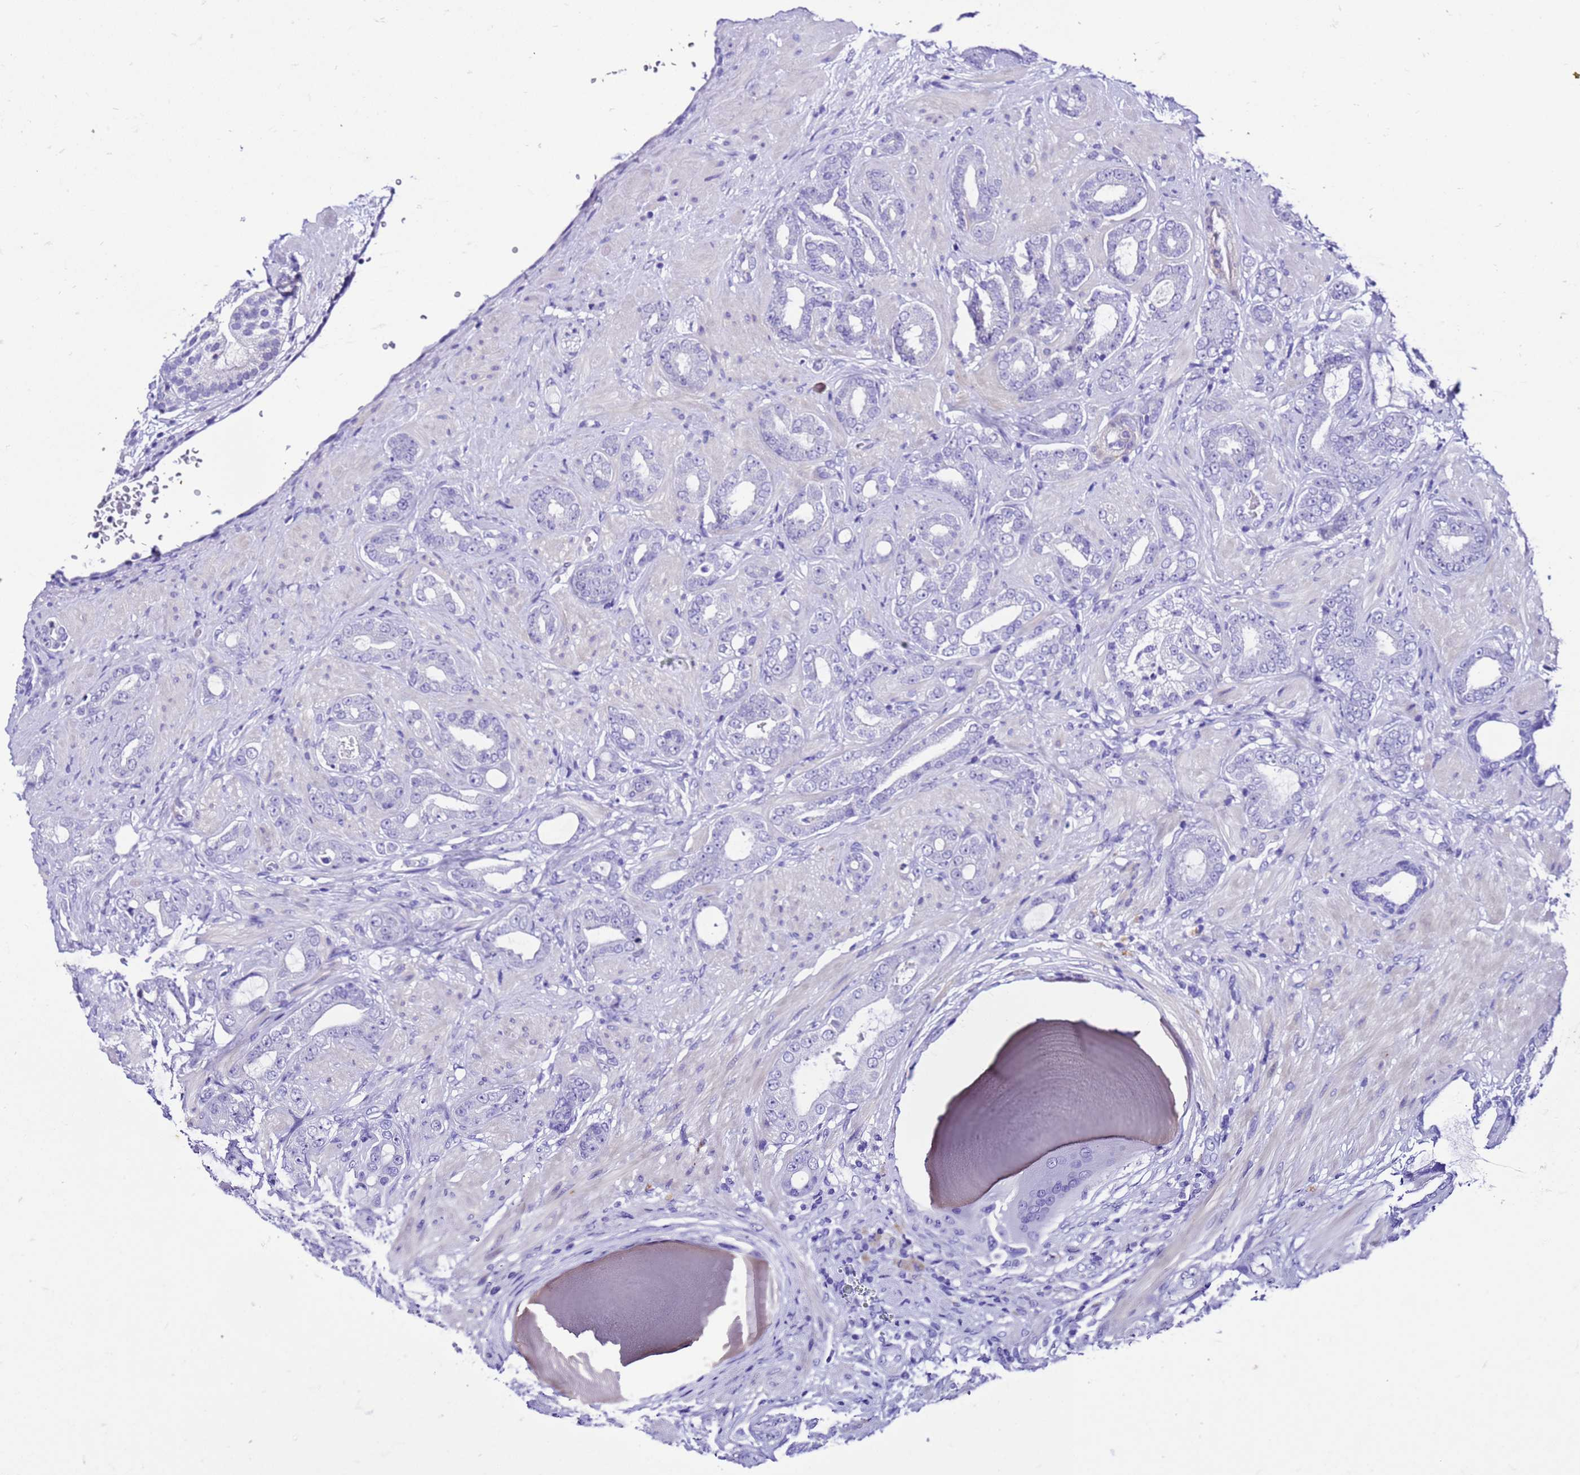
{"staining": {"intensity": "negative", "quantity": "none", "location": "none"}, "tissue": "prostate cancer", "cell_type": "Tumor cells", "image_type": "cancer", "snomed": [{"axis": "morphology", "description": "Adenocarcinoma, Low grade"}, {"axis": "topography", "description": "Prostate"}], "caption": "A high-resolution histopathology image shows immunohistochemistry (IHC) staining of prostate low-grade adenocarcinoma, which reveals no significant expression in tumor cells.", "gene": "ZNF417", "patient": {"sex": "male", "age": 57}}